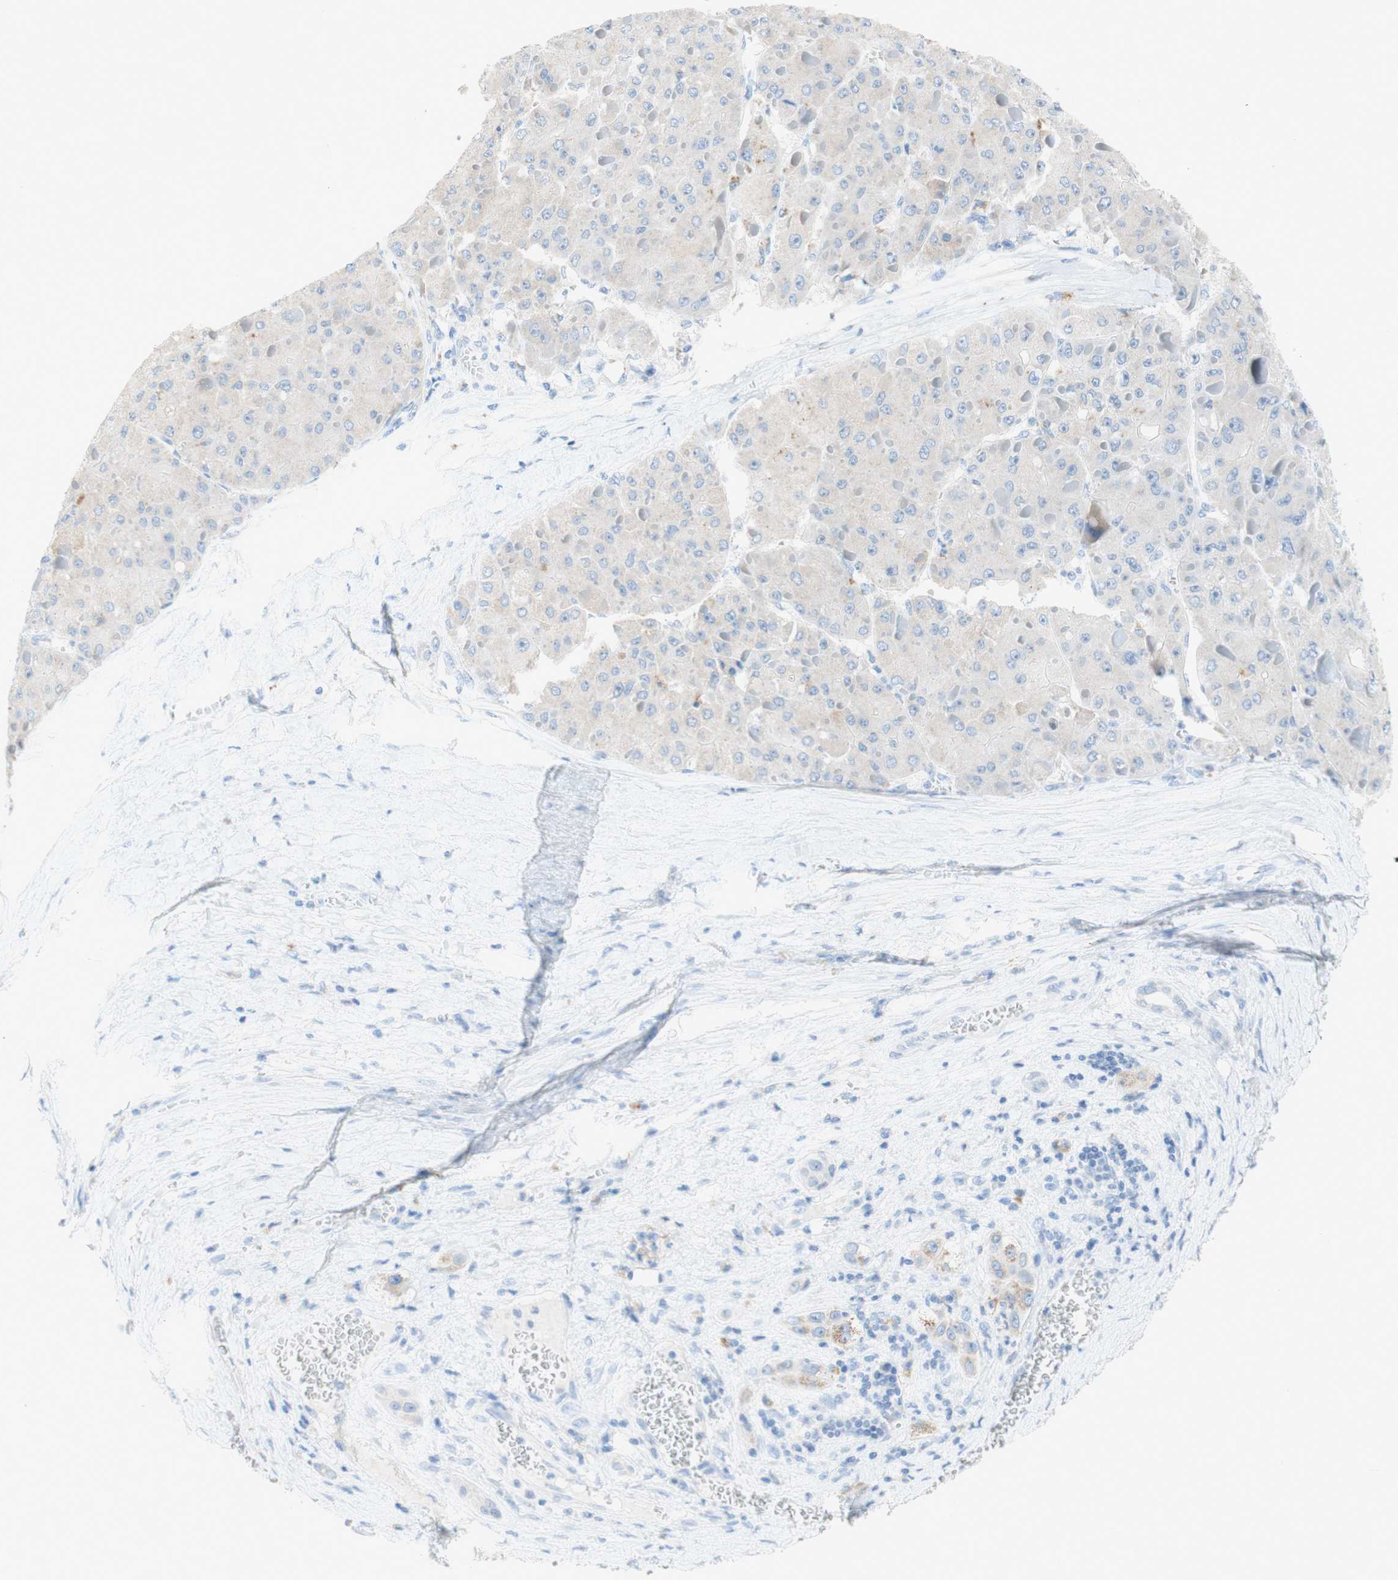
{"staining": {"intensity": "negative", "quantity": "none", "location": "none"}, "tissue": "liver cancer", "cell_type": "Tumor cells", "image_type": "cancer", "snomed": [{"axis": "morphology", "description": "Carcinoma, Hepatocellular, NOS"}, {"axis": "topography", "description": "Liver"}], "caption": "Tumor cells show no significant protein staining in liver cancer (hepatocellular carcinoma).", "gene": "POLR2J3", "patient": {"sex": "female", "age": 73}}